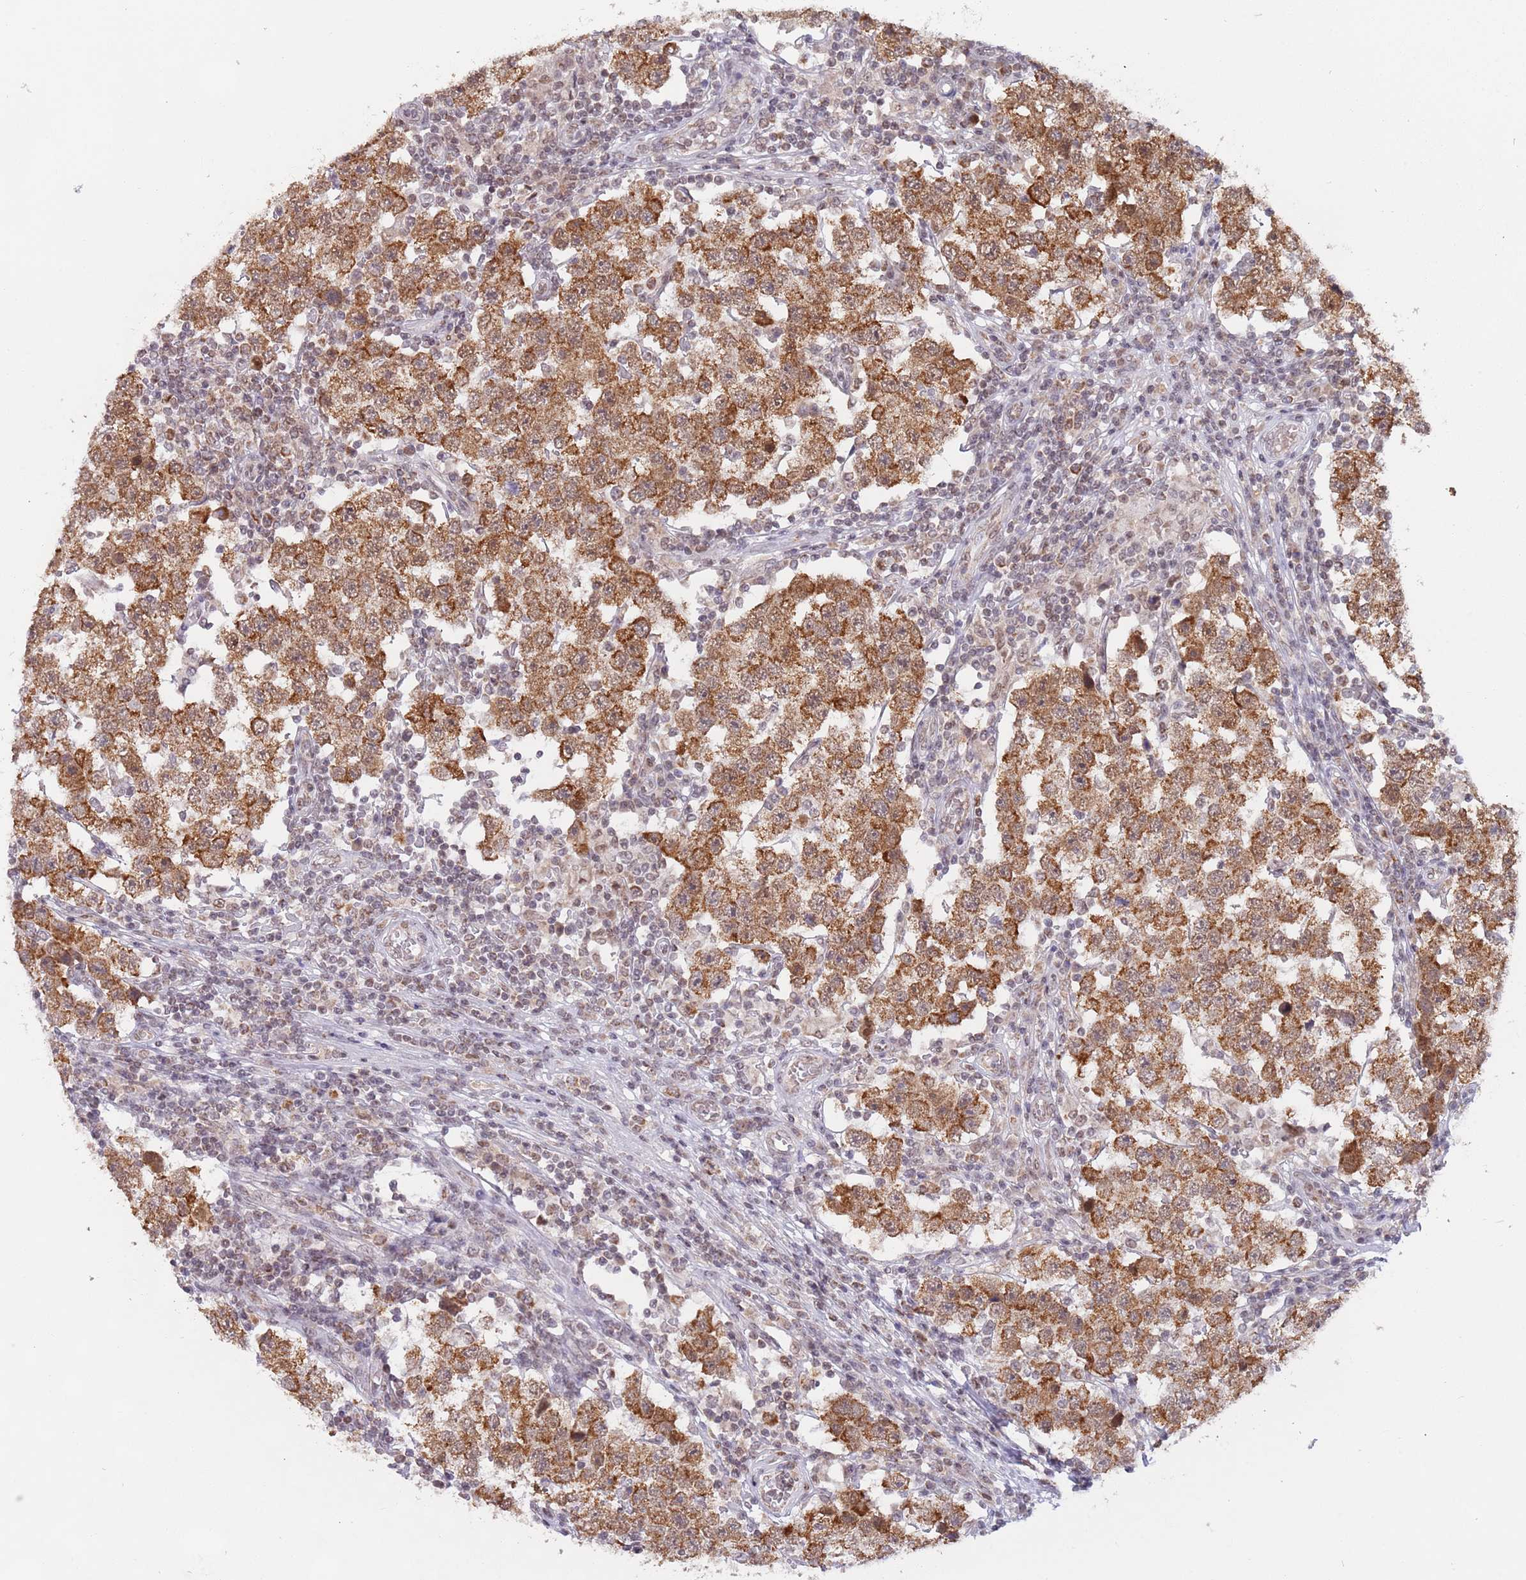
{"staining": {"intensity": "strong", "quantity": ">75%", "location": "cytoplasmic/membranous"}, "tissue": "testis cancer", "cell_type": "Tumor cells", "image_type": "cancer", "snomed": [{"axis": "morphology", "description": "Seminoma, NOS"}, {"axis": "topography", "description": "Testis"}], "caption": "Immunohistochemical staining of seminoma (testis) displays strong cytoplasmic/membranous protein staining in about >75% of tumor cells. Immunohistochemistry (ihc) stains the protein of interest in brown and the nuclei are stained blue.", "gene": "TIMM13", "patient": {"sex": "male", "age": 34}}